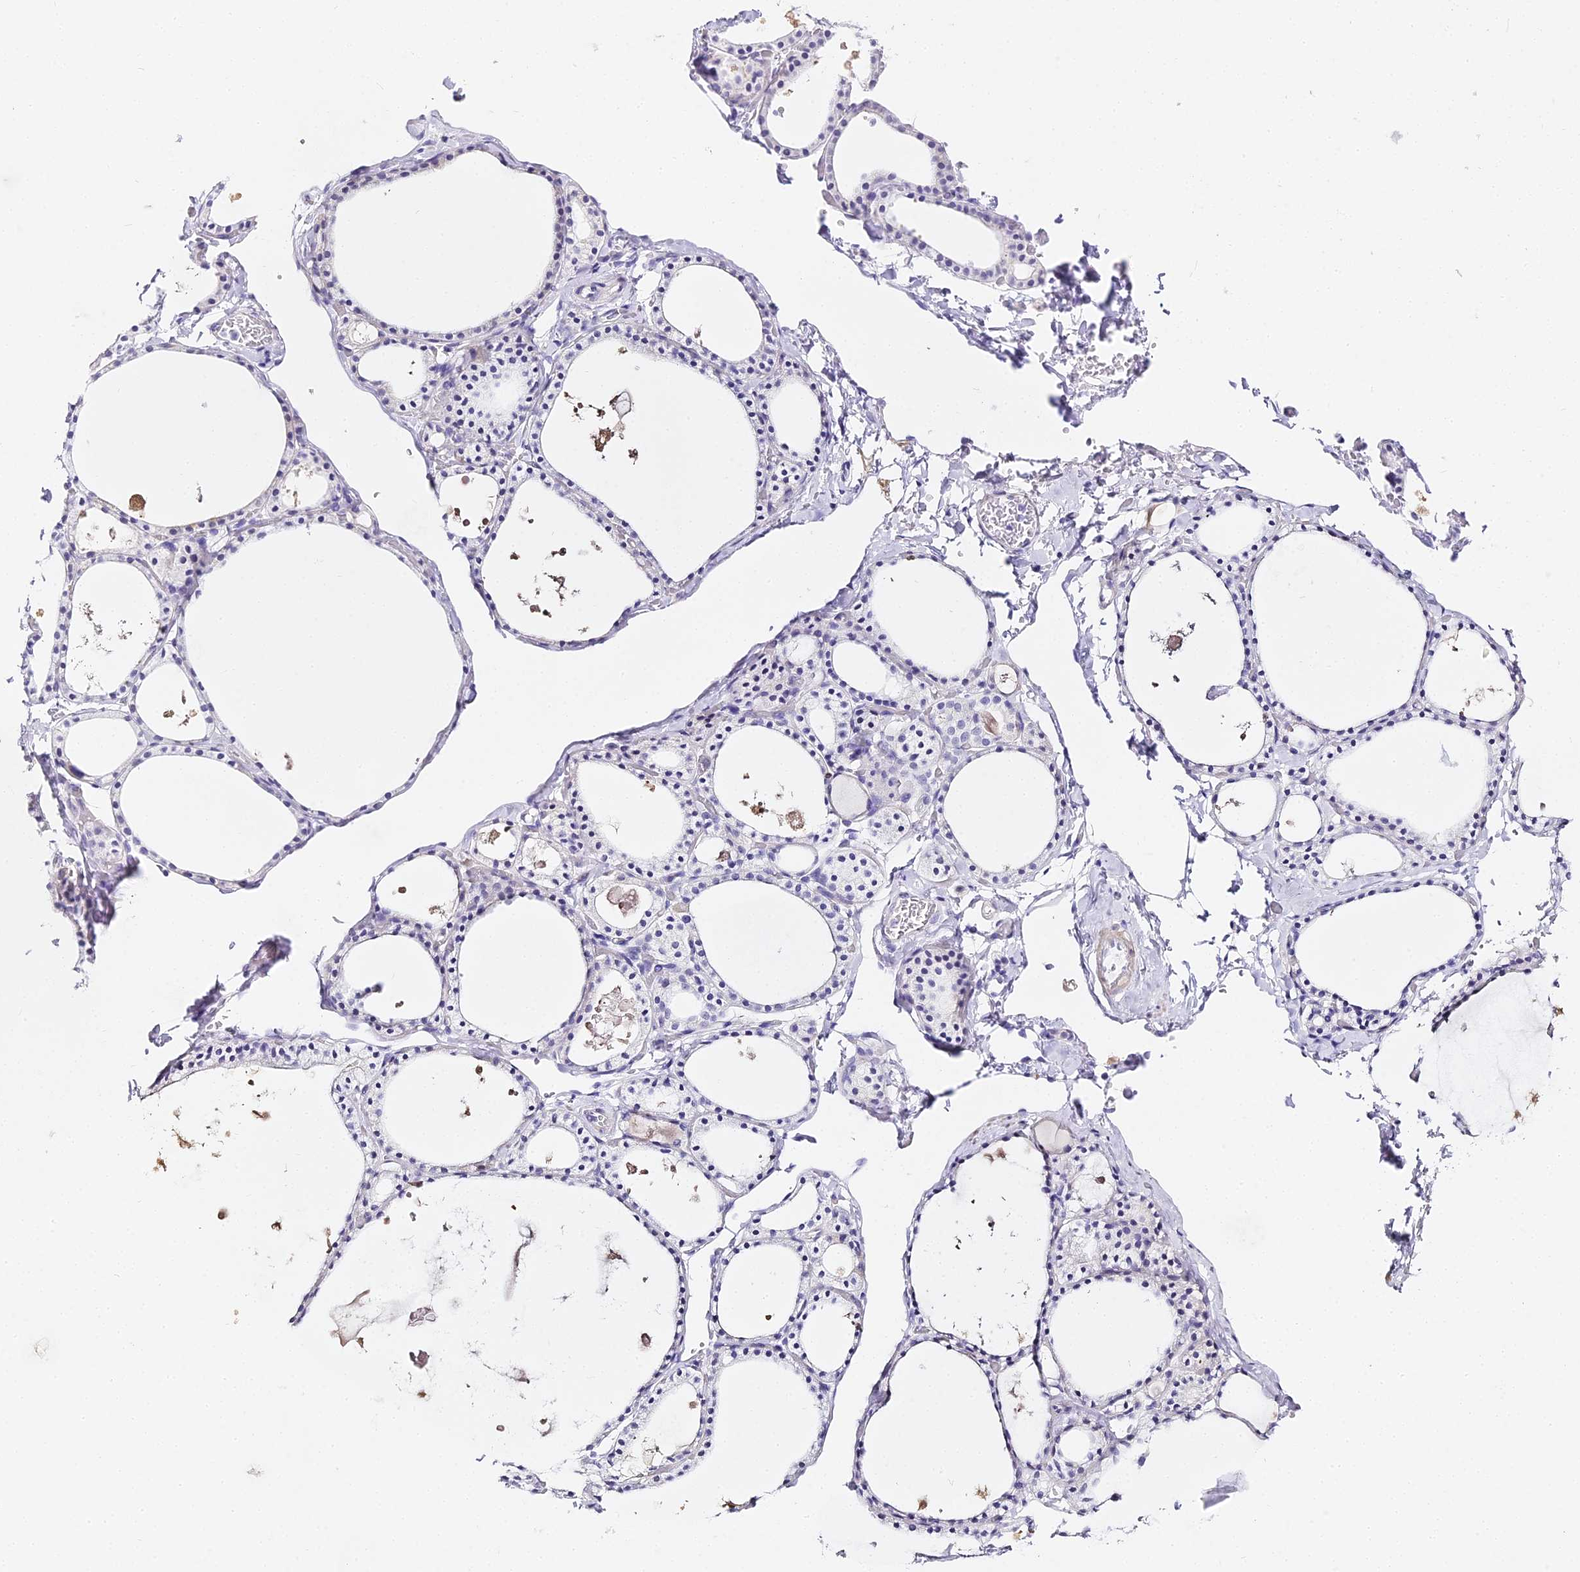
{"staining": {"intensity": "negative", "quantity": "none", "location": "none"}, "tissue": "thyroid gland", "cell_type": "Glandular cells", "image_type": "normal", "snomed": [{"axis": "morphology", "description": "Normal tissue, NOS"}, {"axis": "topography", "description": "Thyroid gland"}], "caption": "Immunohistochemical staining of normal thyroid gland reveals no significant expression in glandular cells.", "gene": "ABHD14A", "patient": {"sex": "male", "age": 56}}